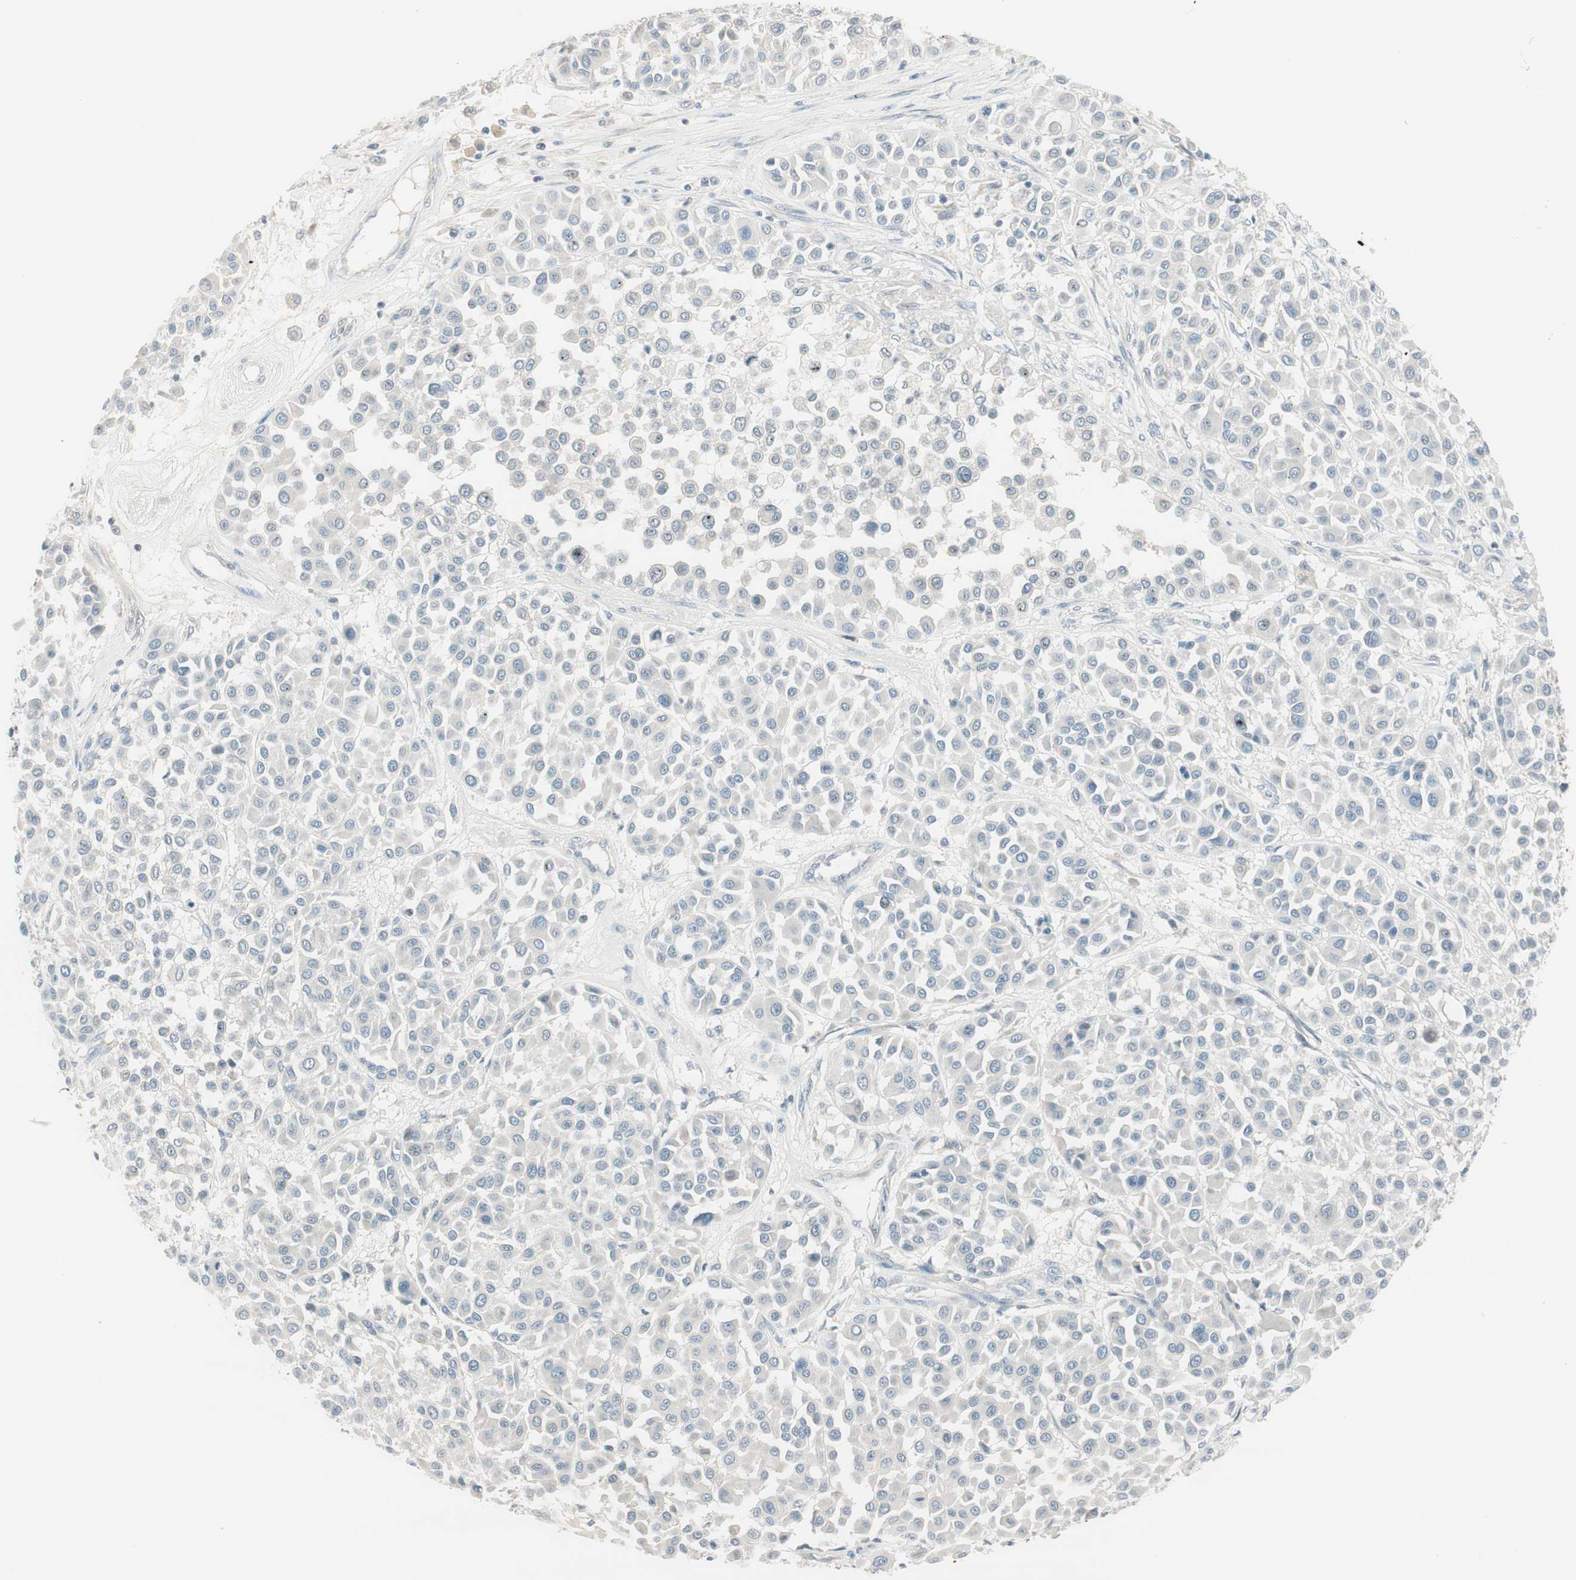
{"staining": {"intensity": "negative", "quantity": "none", "location": "none"}, "tissue": "melanoma", "cell_type": "Tumor cells", "image_type": "cancer", "snomed": [{"axis": "morphology", "description": "Malignant melanoma, Metastatic site"}, {"axis": "topography", "description": "Soft tissue"}], "caption": "This histopathology image is of melanoma stained with immunohistochemistry to label a protein in brown with the nuclei are counter-stained blue. There is no staining in tumor cells.", "gene": "TACR3", "patient": {"sex": "male", "age": 41}}